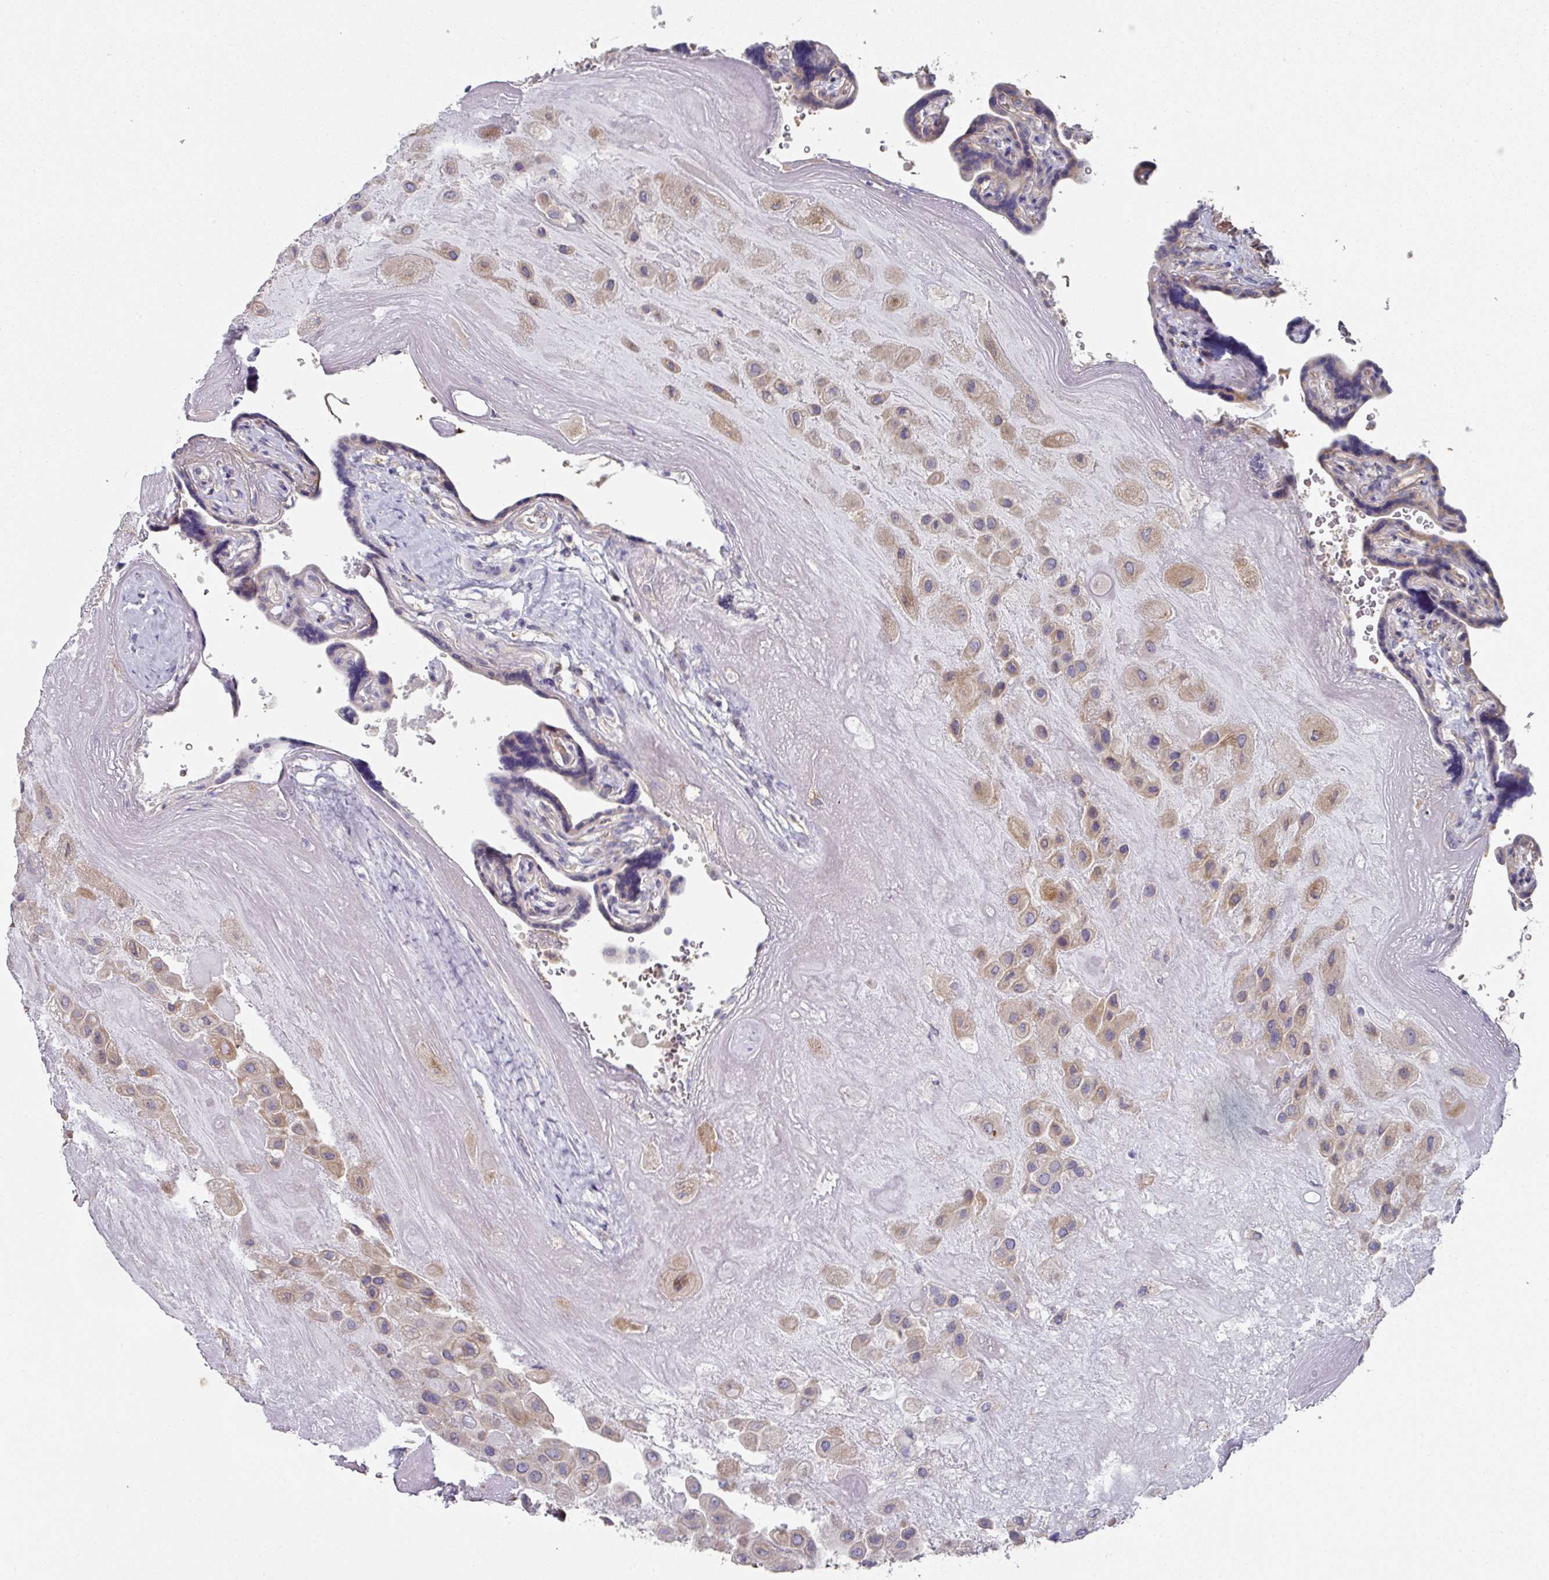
{"staining": {"intensity": "moderate", "quantity": ">75%", "location": "cytoplasmic/membranous"}, "tissue": "placenta", "cell_type": "Decidual cells", "image_type": "normal", "snomed": [{"axis": "morphology", "description": "Normal tissue, NOS"}, {"axis": "topography", "description": "Placenta"}], "caption": "Protein staining of unremarkable placenta demonstrates moderate cytoplasmic/membranous expression in about >75% of decidual cells.", "gene": "PYROXD2", "patient": {"sex": "female", "age": 32}}